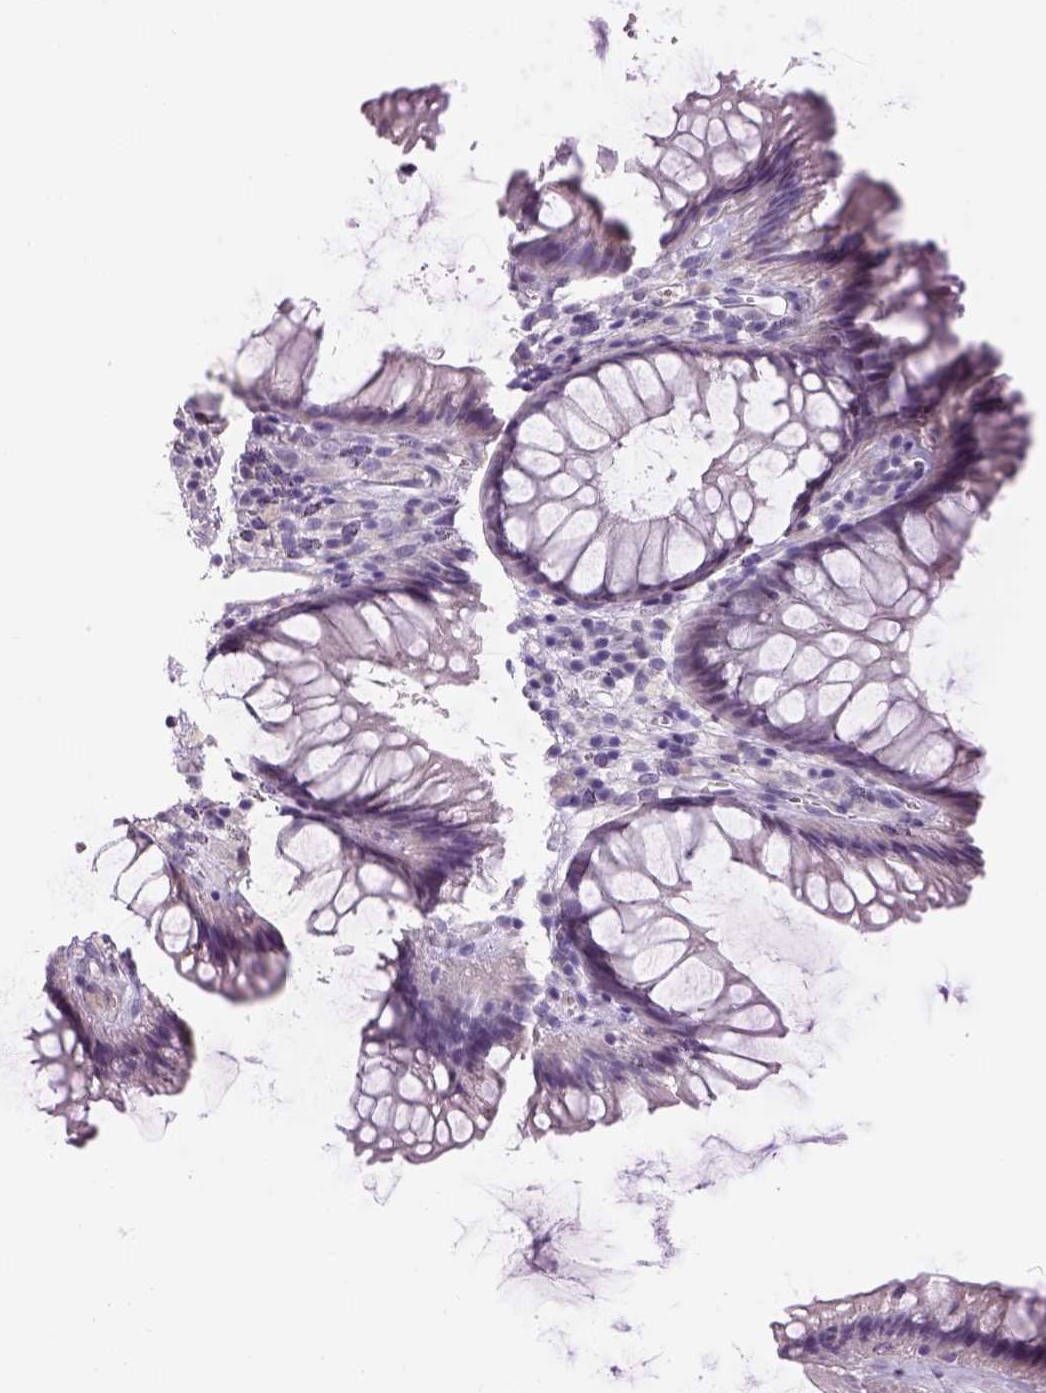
{"staining": {"intensity": "negative", "quantity": "none", "location": "none"}, "tissue": "rectum", "cell_type": "Glandular cells", "image_type": "normal", "snomed": [{"axis": "morphology", "description": "Normal tissue, NOS"}, {"axis": "topography", "description": "Smooth muscle"}, {"axis": "topography", "description": "Rectum"}], "caption": "A high-resolution histopathology image shows IHC staining of normal rectum, which exhibits no significant expression in glandular cells.", "gene": "DBH", "patient": {"sex": "male", "age": 53}}